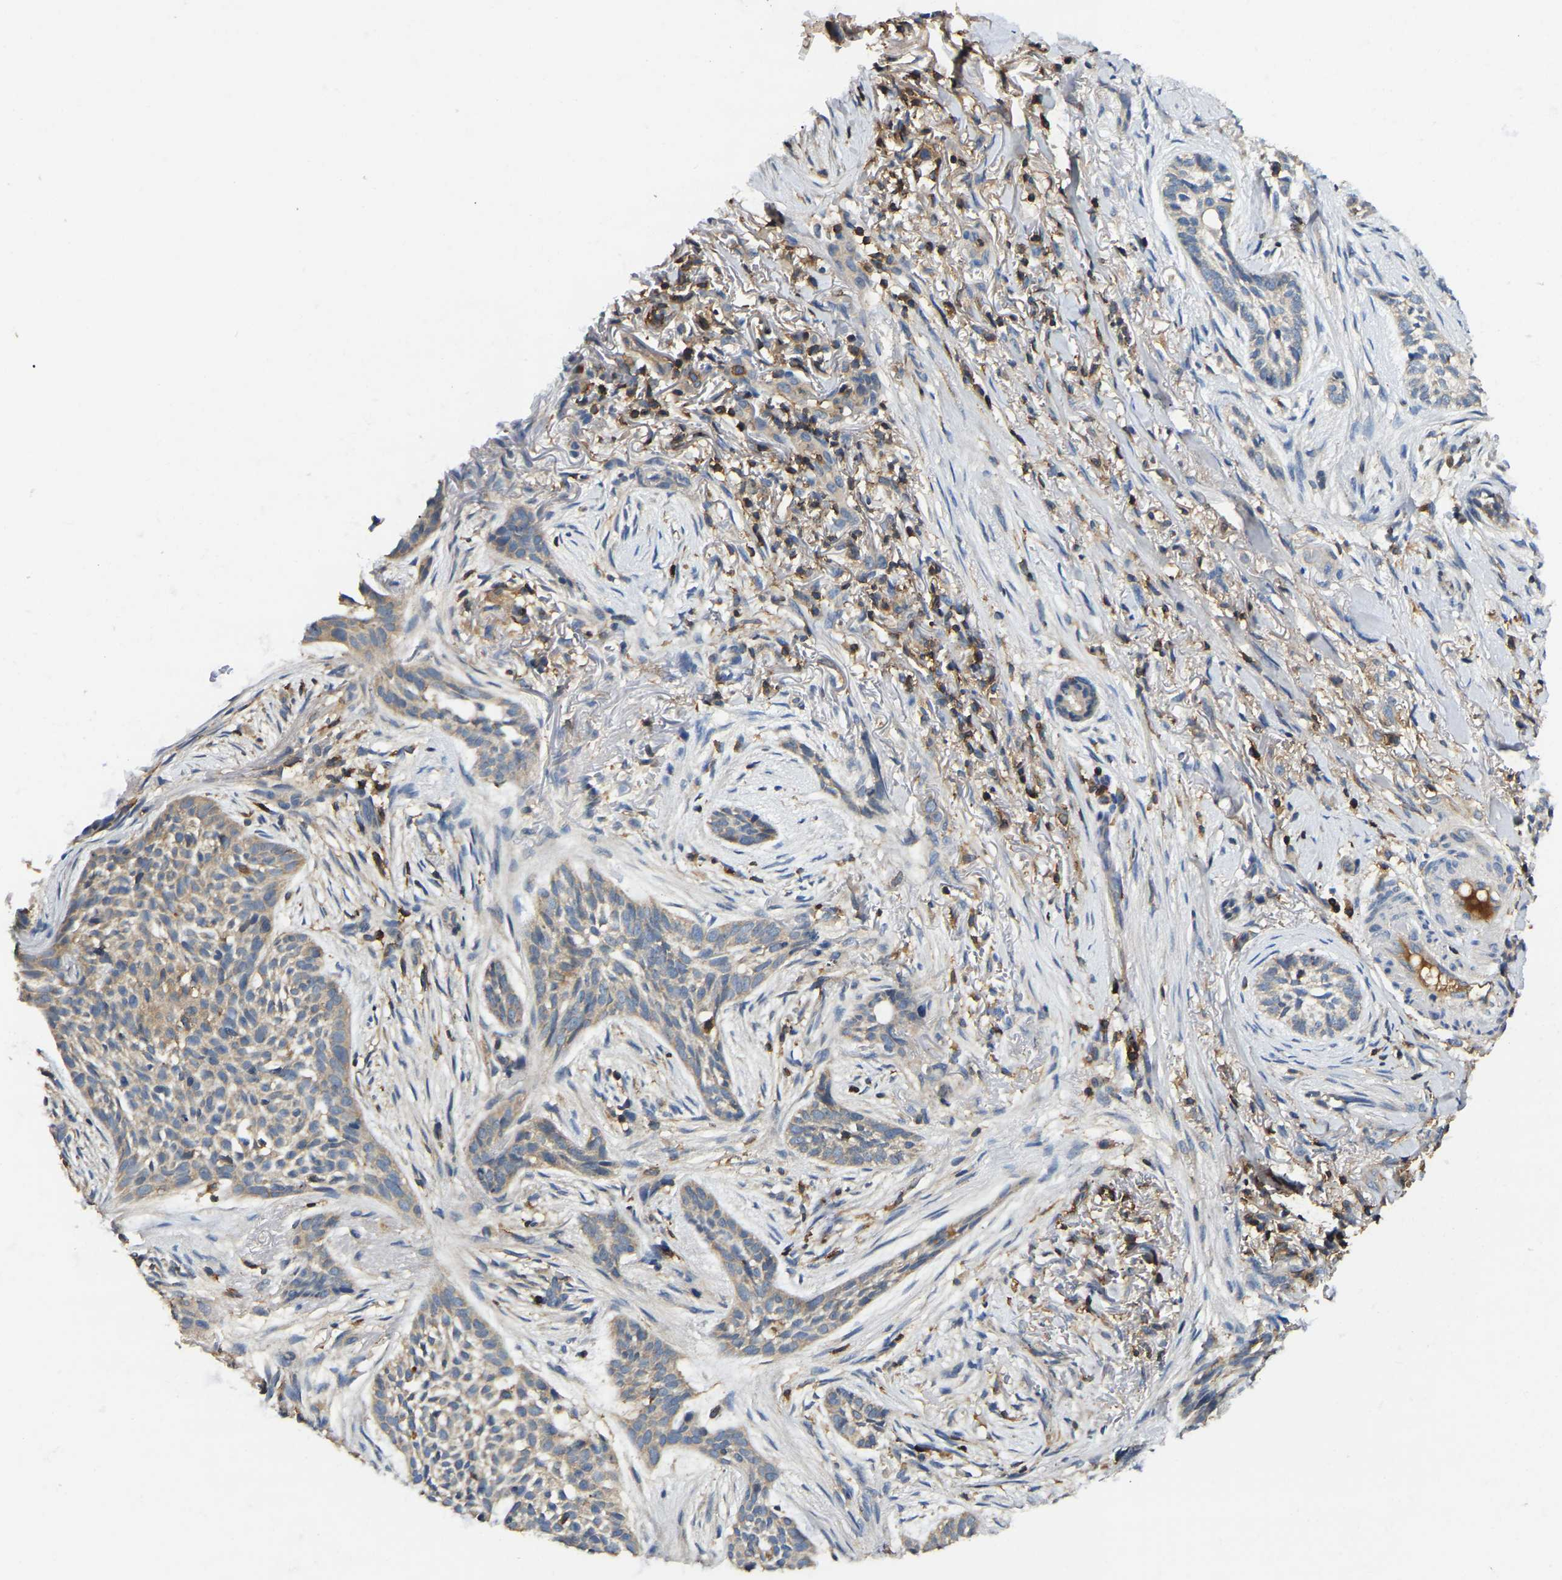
{"staining": {"intensity": "weak", "quantity": "<25%", "location": "cytoplasmic/membranous"}, "tissue": "skin cancer", "cell_type": "Tumor cells", "image_type": "cancer", "snomed": [{"axis": "morphology", "description": "Basal cell carcinoma"}, {"axis": "topography", "description": "Skin"}], "caption": "Skin basal cell carcinoma was stained to show a protein in brown. There is no significant expression in tumor cells.", "gene": "SMPD2", "patient": {"sex": "female", "age": 88}}